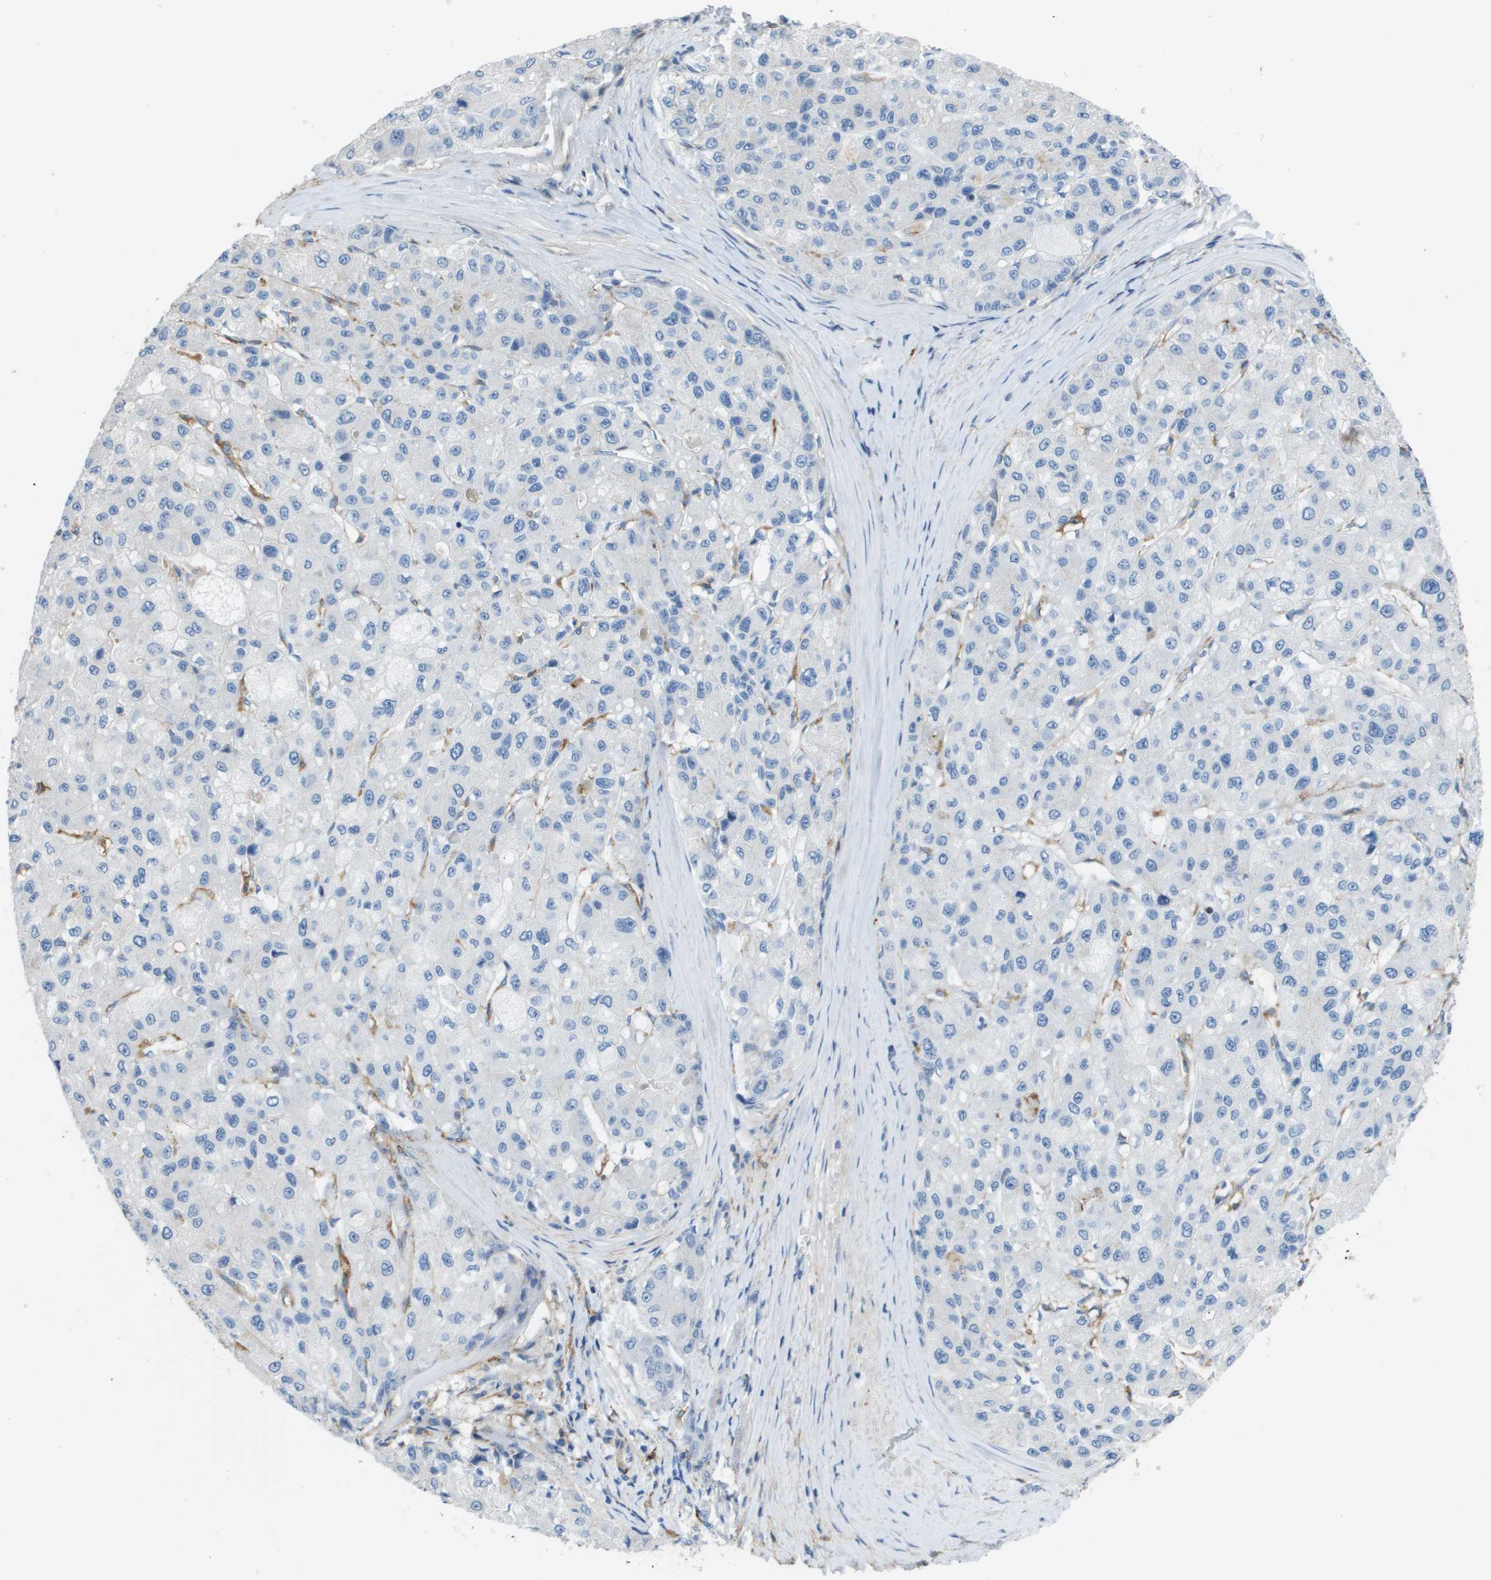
{"staining": {"intensity": "negative", "quantity": "none", "location": "none"}, "tissue": "liver cancer", "cell_type": "Tumor cells", "image_type": "cancer", "snomed": [{"axis": "morphology", "description": "Carcinoma, Hepatocellular, NOS"}, {"axis": "topography", "description": "Liver"}], "caption": "Tumor cells are negative for protein expression in human hepatocellular carcinoma (liver). Brightfield microscopy of immunohistochemistry (IHC) stained with DAB (3,3'-diaminobenzidine) (brown) and hematoxylin (blue), captured at high magnification.", "gene": "ZBTB43", "patient": {"sex": "male", "age": 80}}